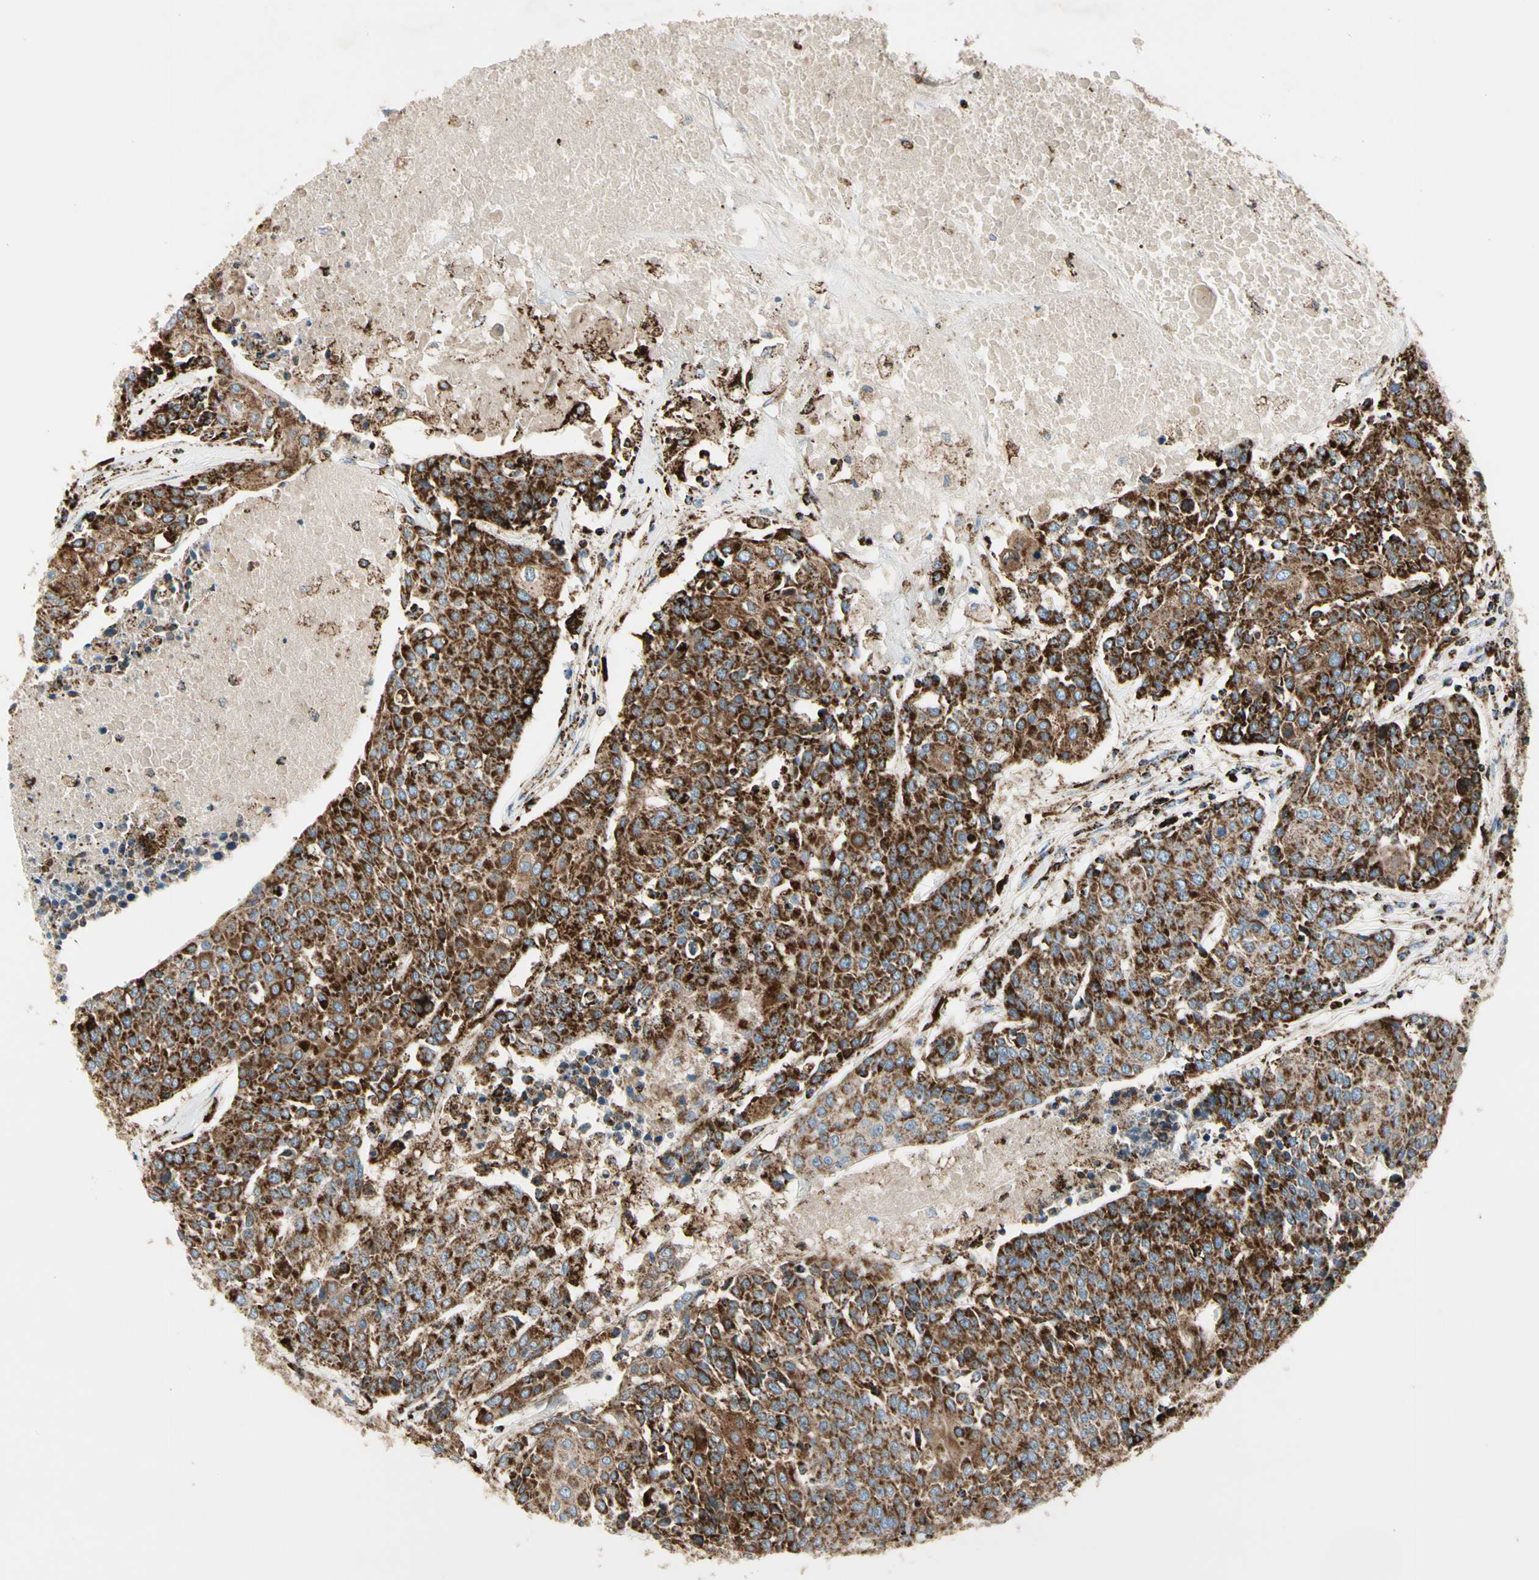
{"staining": {"intensity": "strong", "quantity": ">75%", "location": "cytoplasmic/membranous"}, "tissue": "urothelial cancer", "cell_type": "Tumor cells", "image_type": "cancer", "snomed": [{"axis": "morphology", "description": "Urothelial carcinoma, High grade"}, {"axis": "topography", "description": "Urinary bladder"}], "caption": "The micrograph demonstrates staining of urothelial cancer, revealing strong cytoplasmic/membranous protein staining (brown color) within tumor cells. The staining was performed using DAB to visualize the protein expression in brown, while the nuclei were stained in blue with hematoxylin (Magnification: 20x).", "gene": "ME2", "patient": {"sex": "female", "age": 85}}